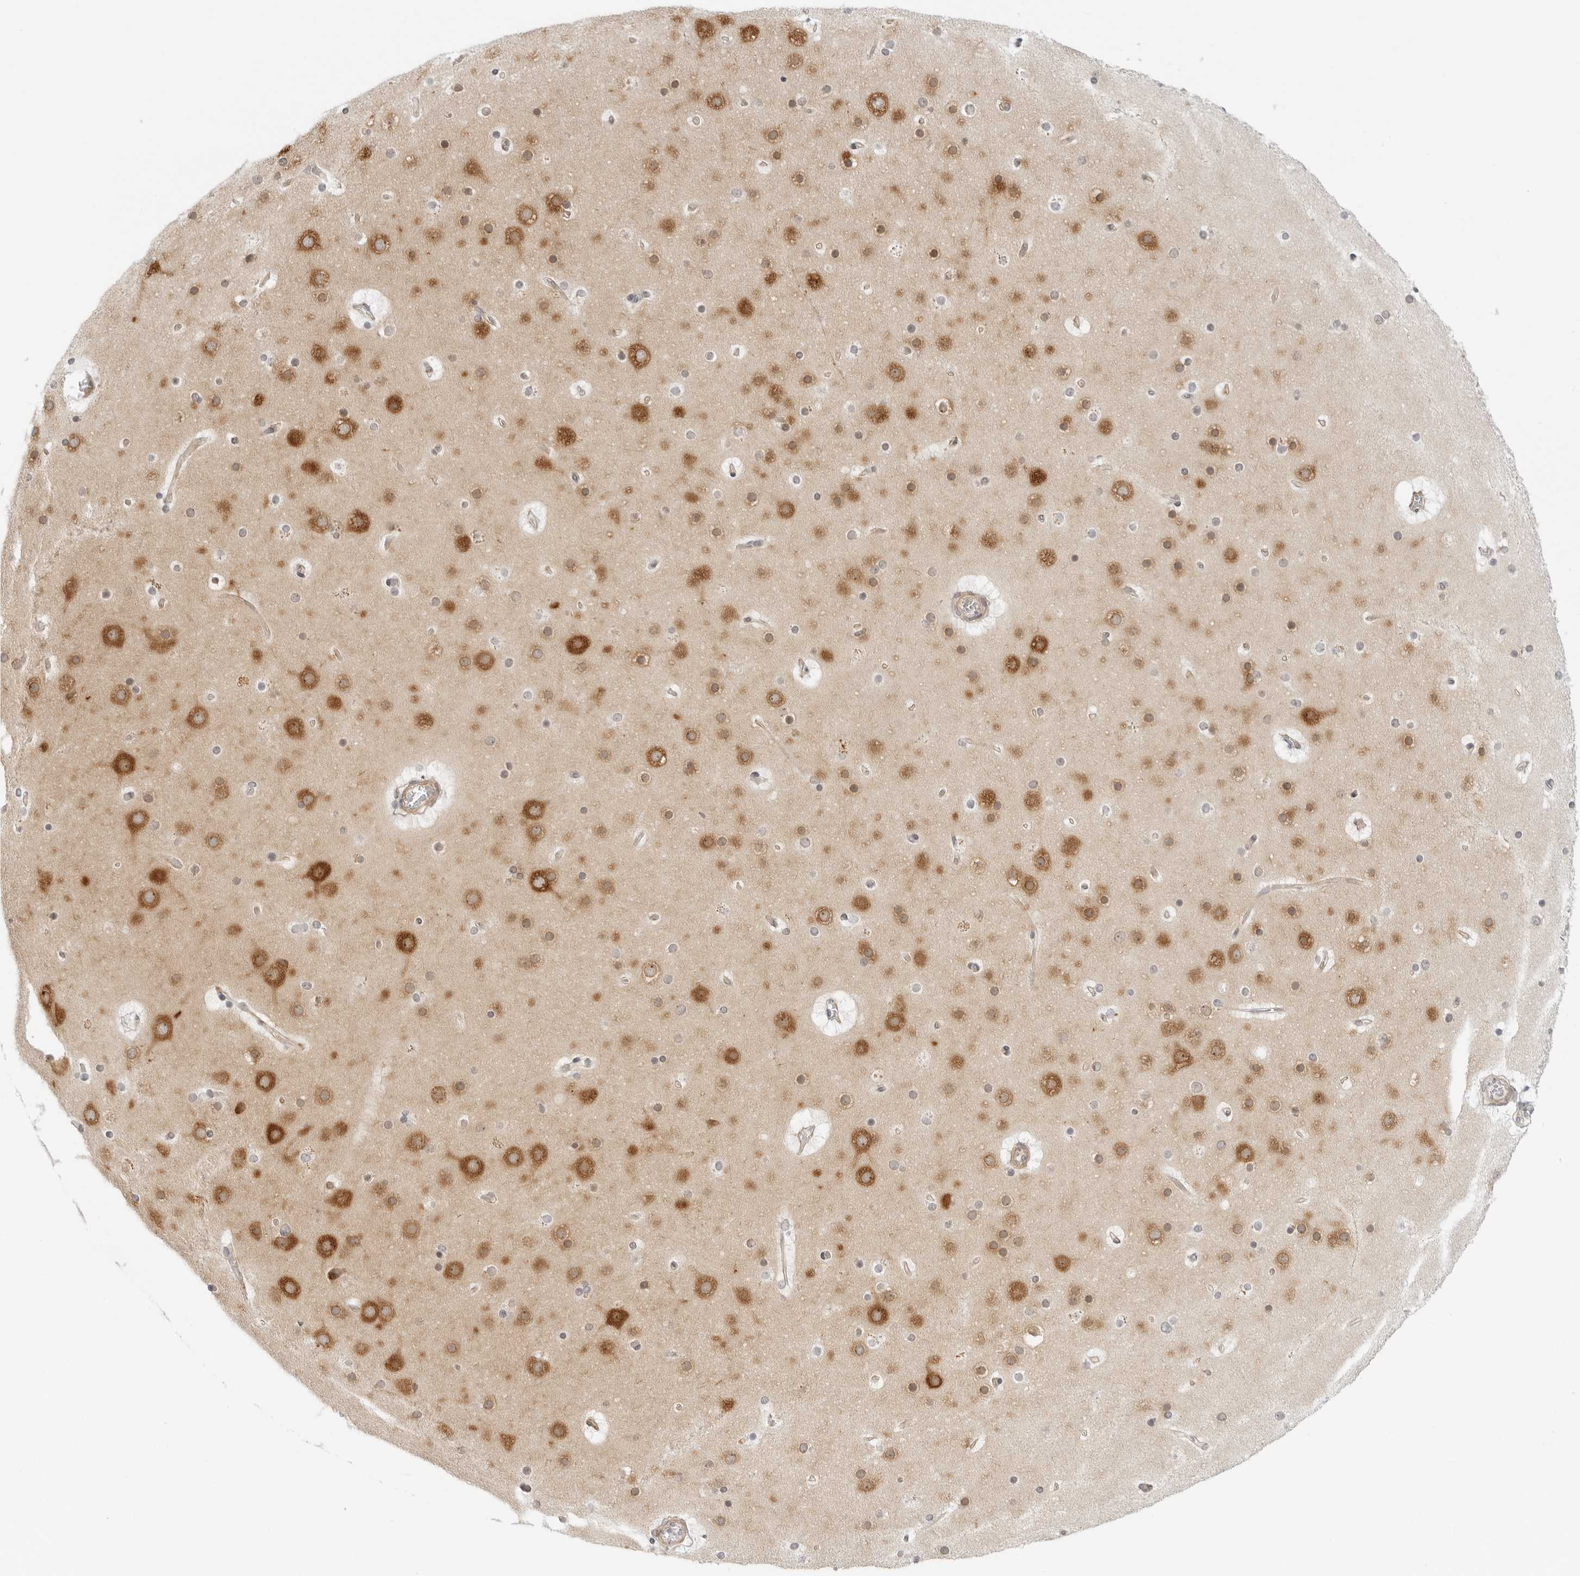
{"staining": {"intensity": "negative", "quantity": "none", "location": "none"}, "tissue": "cerebral cortex", "cell_type": "Endothelial cells", "image_type": "normal", "snomed": [{"axis": "morphology", "description": "Normal tissue, NOS"}, {"axis": "topography", "description": "Cerebral cortex"}], "caption": "High power microscopy histopathology image of an immunohistochemistry photomicrograph of normal cerebral cortex, revealing no significant expression in endothelial cells. The staining was performed using DAB (3,3'-diaminobenzidine) to visualize the protein expression in brown, while the nuclei were stained in blue with hematoxylin (Magnification: 20x).", "gene": "OSCP1", "patient": {"sex": "male", "age": 57}}